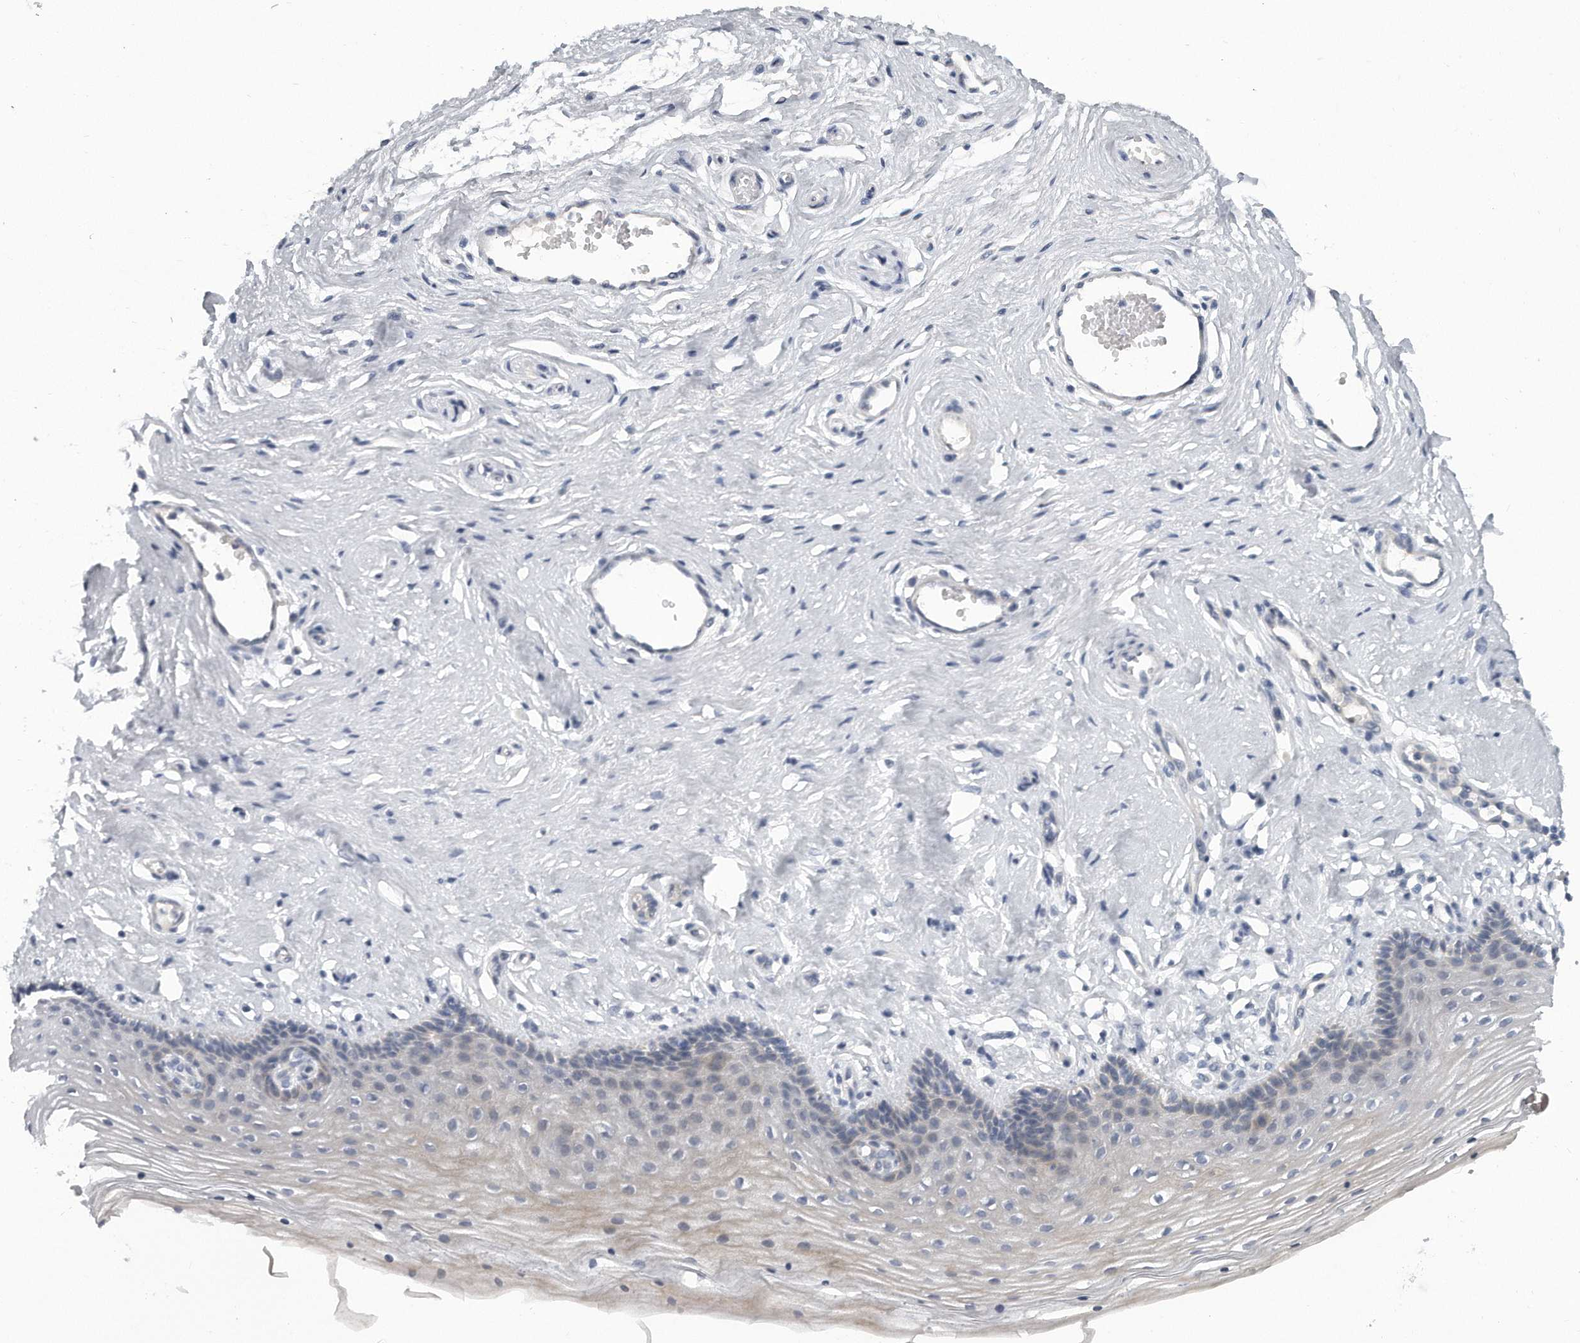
{"staining": {"intensity": "weak", "quantity": "<25%", "location": "cytoplasmic/membranous"}, "tissue": "vagina", "cell_type": "Squamous epithelial cells", "image_type": "normal", "snomed": [{"axis": "morphology", "description": "Normal tissue, NOS"}, {"axis": "topography", "description": "Vagina"}], "caption": "Squamous epithelial cells show no significant protein expression in benign vagina. (Brightfield microscopy of DAB immunohistochemistry (IHC) at high magnification).", "gene": "KLHL7", "patient": {"sex": "female", "age": 46}}